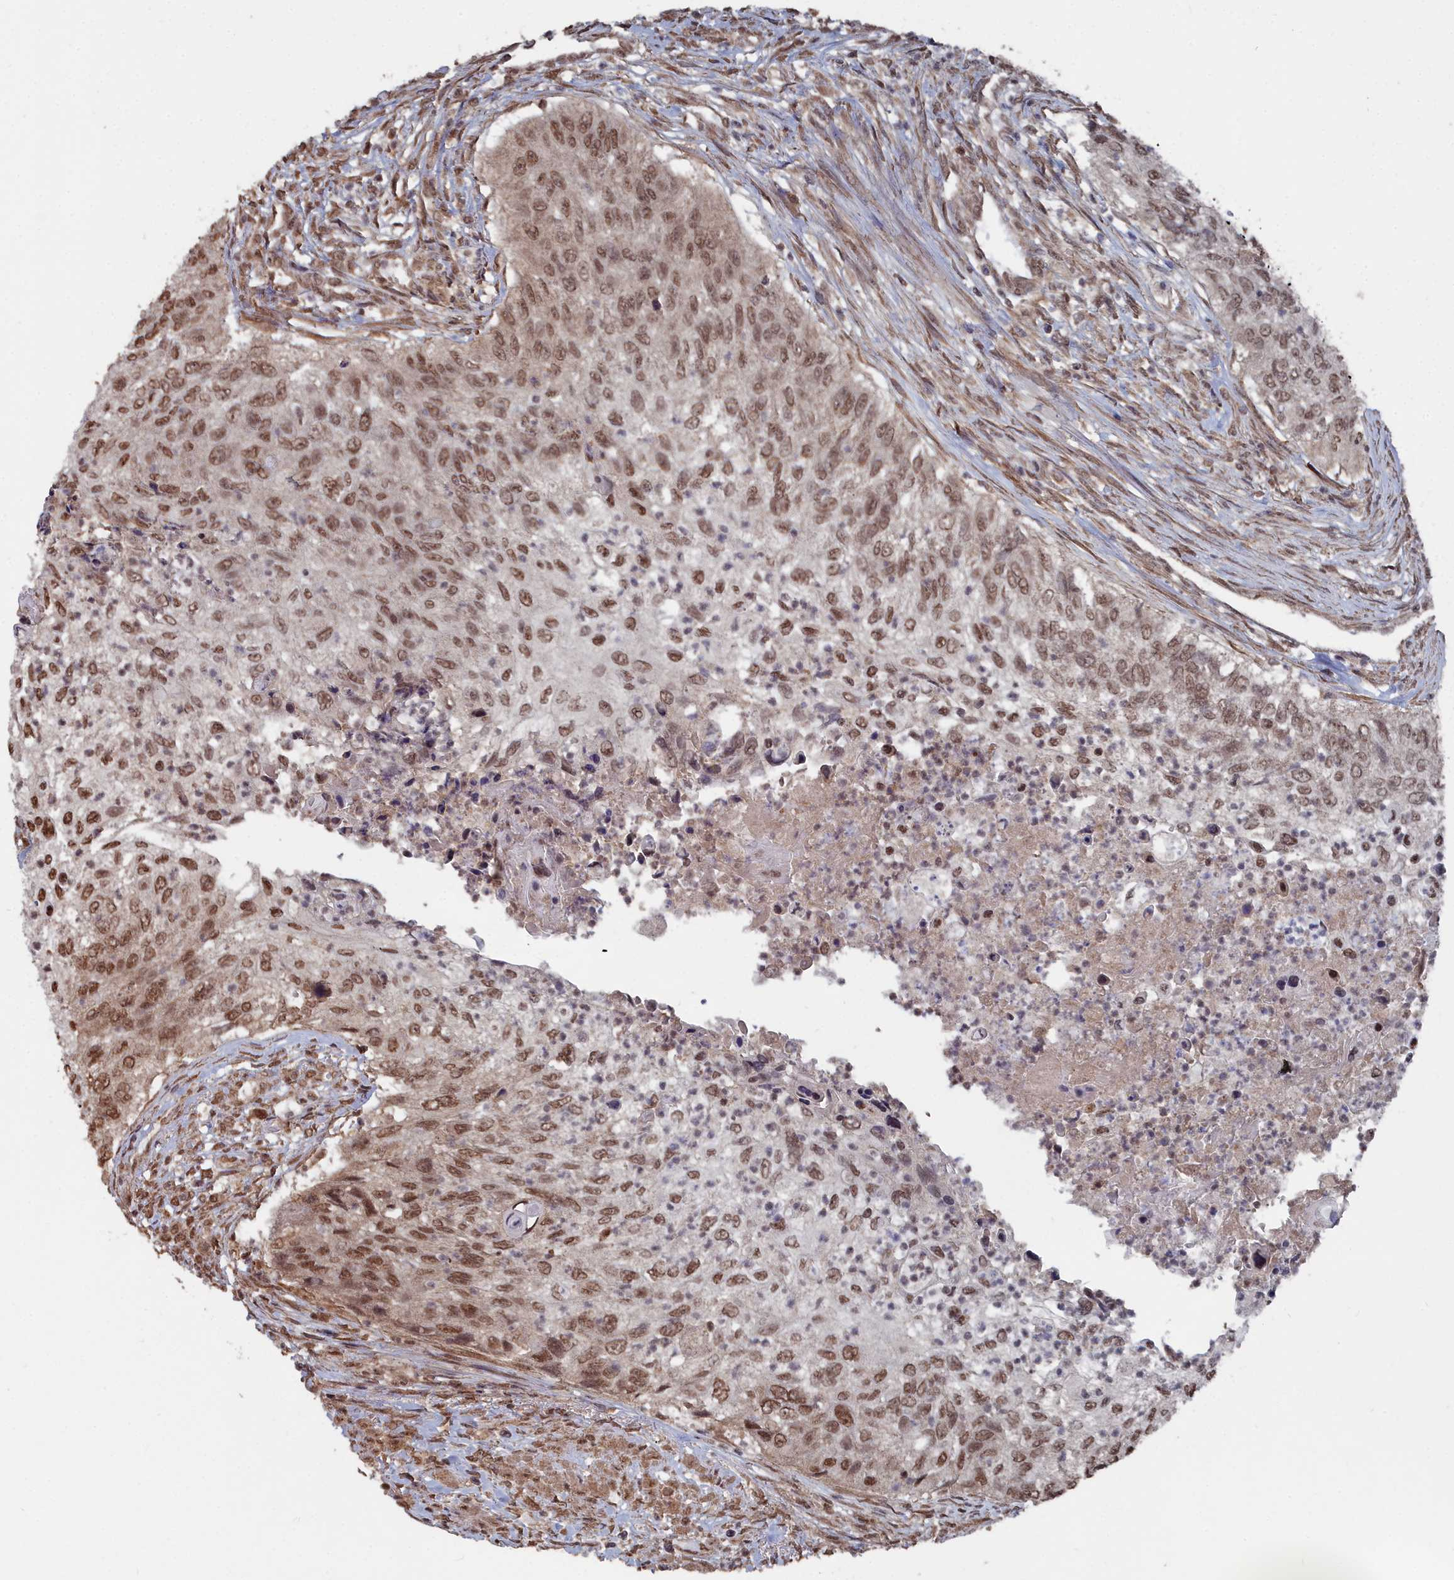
{"staining": {"intensity": "moderate", "quantity": ">75%", "location": "nuclear"}, "tissue": "urothelial cancer", "cell_type": "Tumor cells", "image_type": "cancer", "snomed": [{"axis": "morphology", "description": "Urothelial carcinoma, High grade"}, {"axis": "topography", "description": "Urinary bladder"}], "caption": "Urothelial carcinoma (high-grade) stained for a protein (brown) demonstrates moderate nuclear positive expression in about >75% of tumor cells.", "gene": "CCNP", "patient": {"sex": "female", "age": 60}}